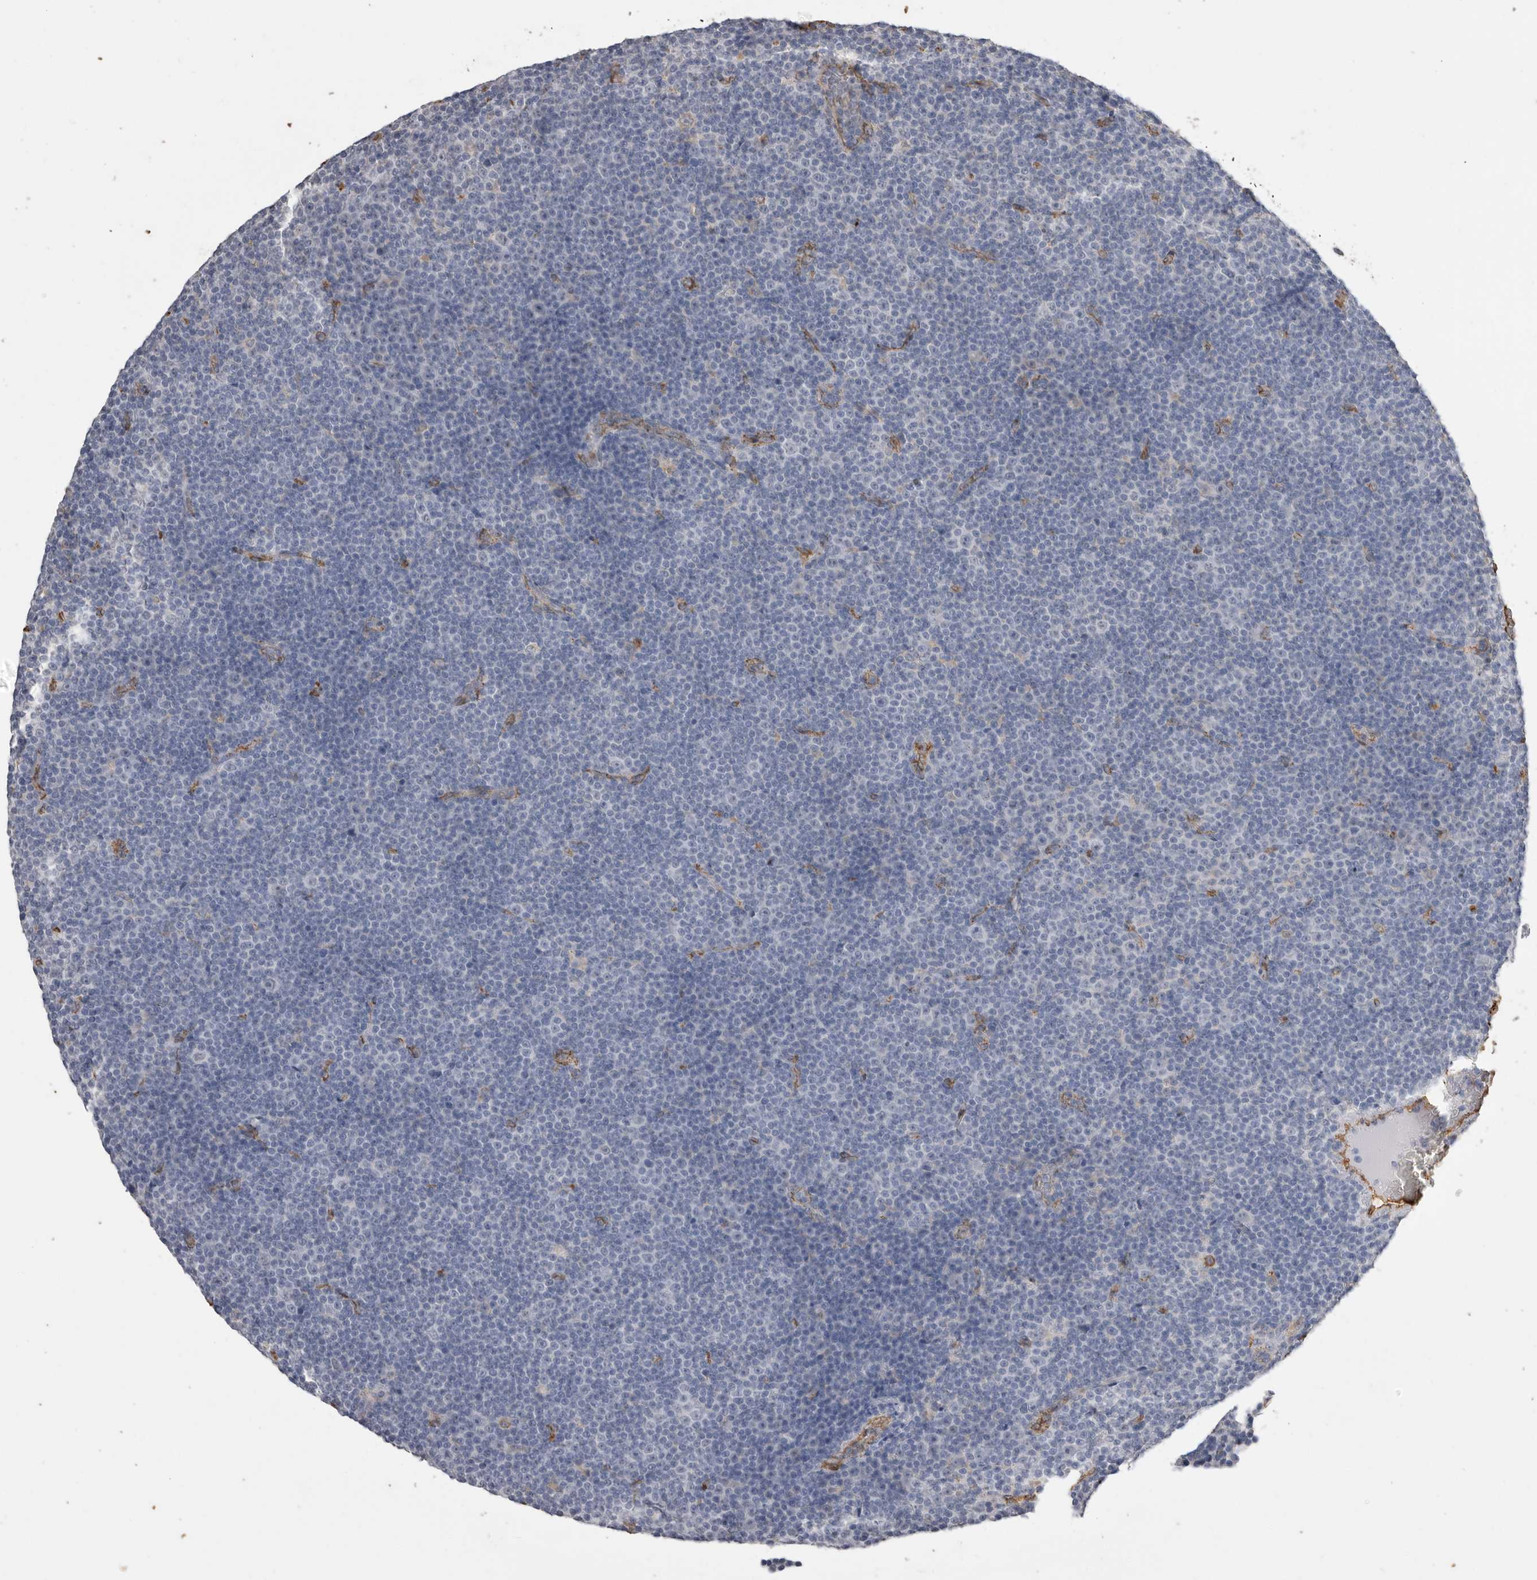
{"staining": {"intensity": "negative", "quantity": "none", "location": "none"}, "tissue": "lymphoma", "cell_type": "Tumor cells", "image_type": "cancer", "snomed": [{"axis": "morphology", "description": "Malignant lymphoma, non-Hodgkin's type, Low grade"}, {"axis": "topography", "description": "Lymph node"}], "caption": "Tumor cells are negative for brown protein staining in lymphoma. (DAB IHC, high magnification).", "gene": "IL27", "patient": {"sex": "female", "age": 67}}